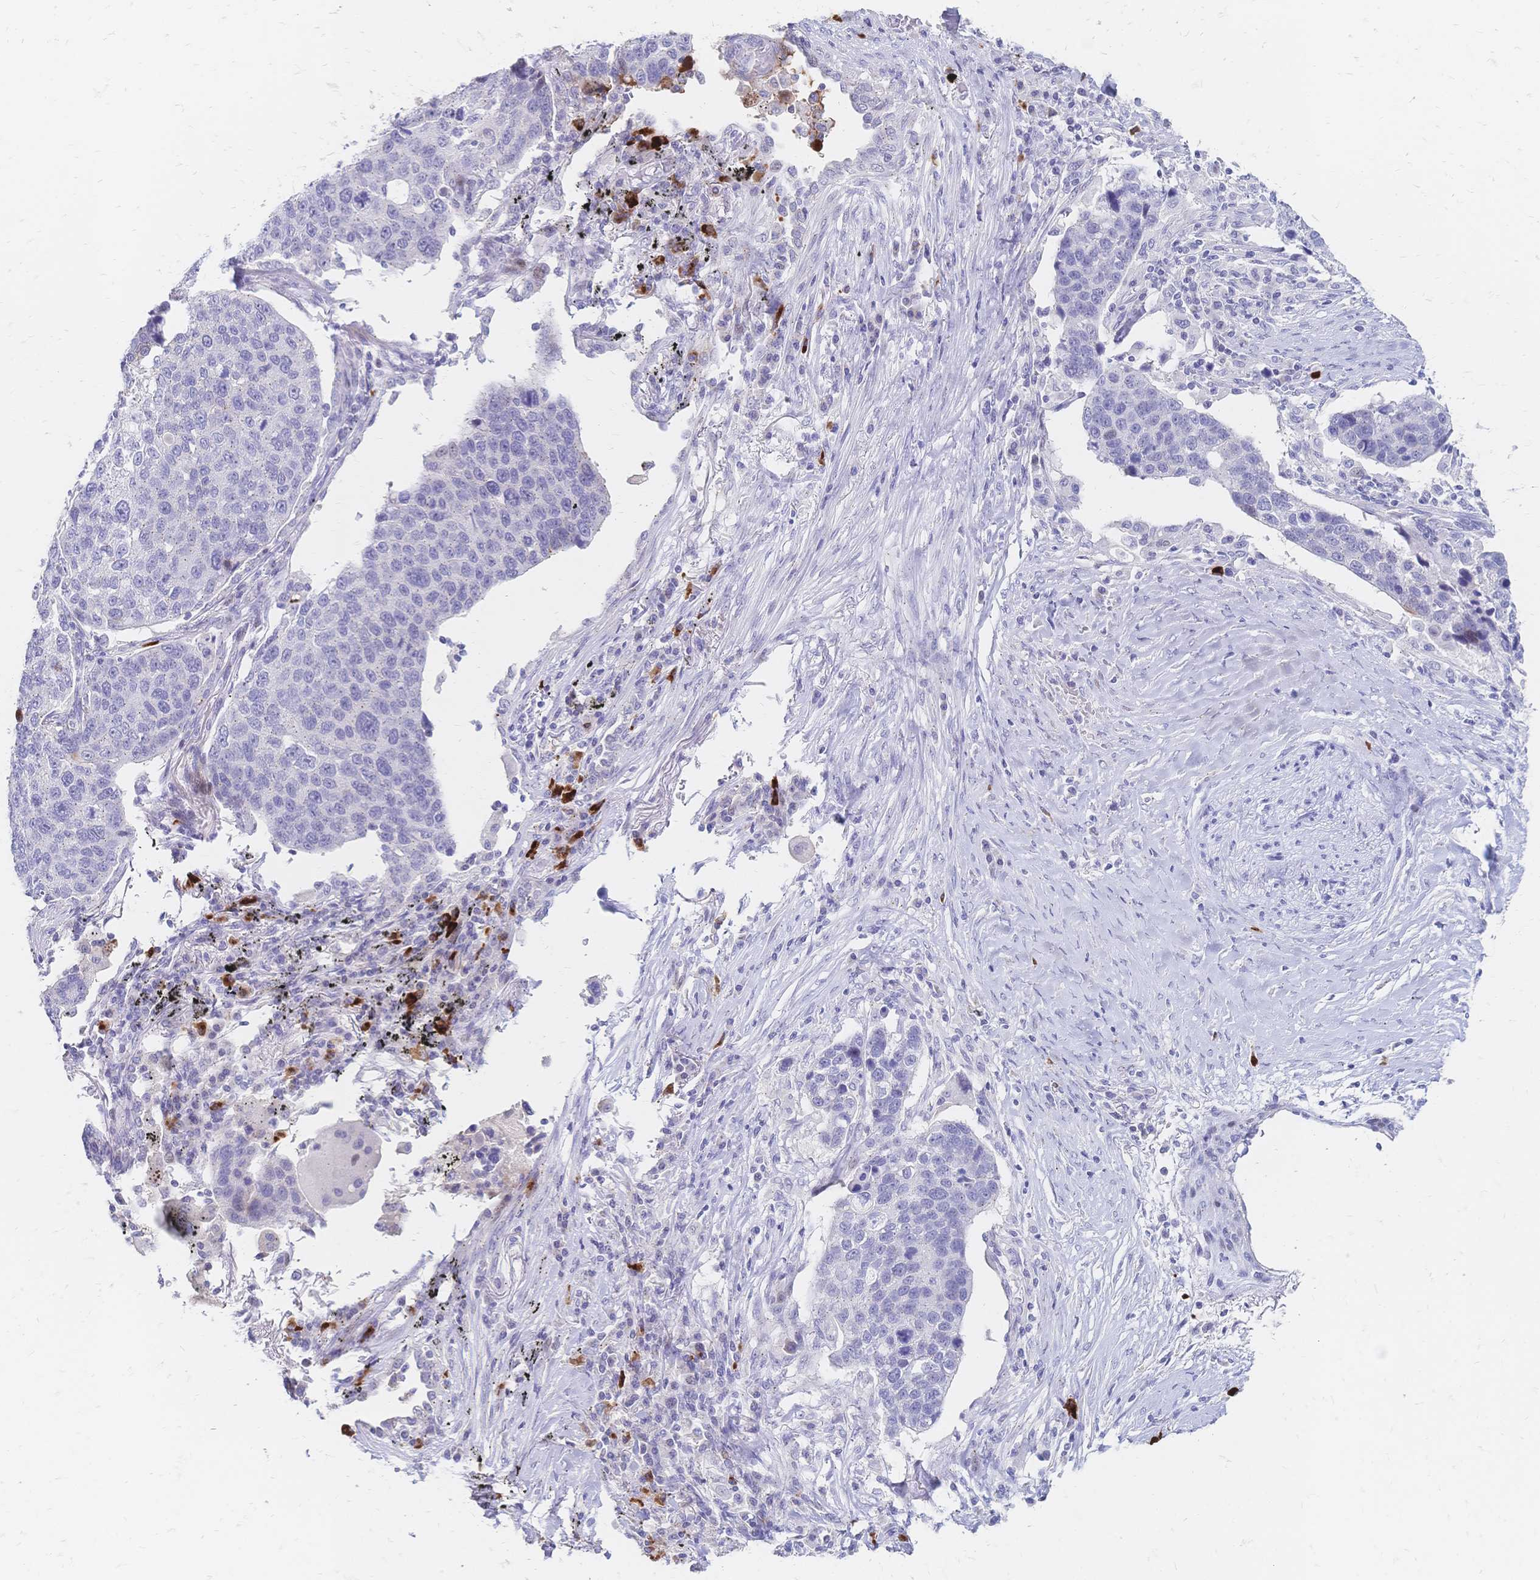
{"staining": {"intensity": "negative", "quantity": "none", "location": "none"}, "tissue": "lung cancer", "cell_type": "Tumor cells", "image_type": "cancer", "snomed": [{"axis": "morphology", "description": "Squamous cell carcinoma, NOS"}, {"axis": "topography", "description": "Lymph node"}, {"axis": "topography", "description": "Lung"}], "caption": "High magnification brightfield microscopy of lung cancer (squamous cell carcinoma) stained with DAB (brown) and counterstained with hematoxylin (blue): tumor cells show no significant expression.", "gene": "PSORS1C2", "patient": {"sex": "male", "age": 61}}